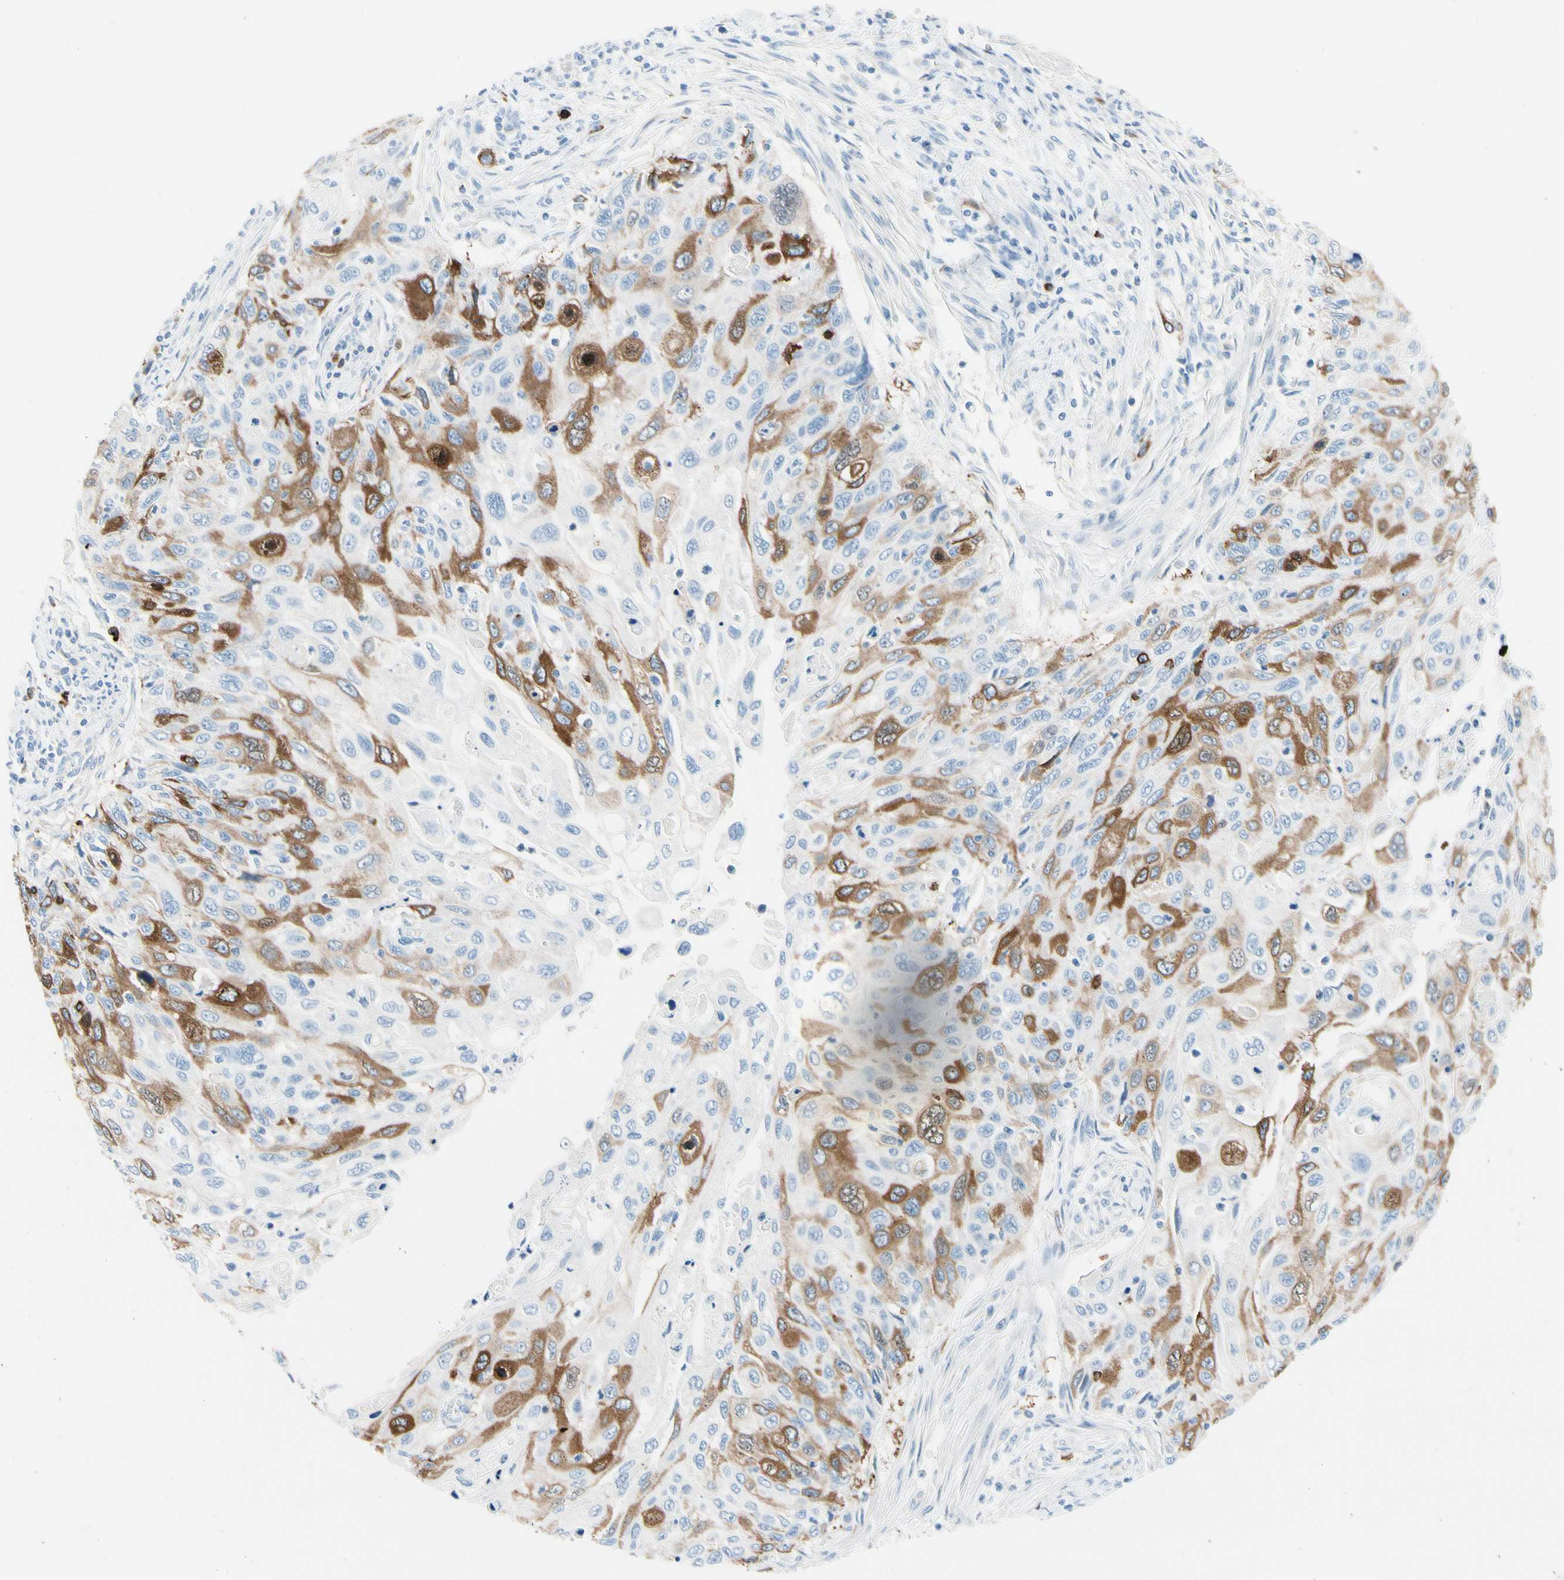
{"staining": {"intensity": "moderate", "quantity": ">75%", "location": "cytoplasmic/membranous"}, "tissue": "cervical cancer", "cell_type": "Tumor cells", "image_type": "cancer", "snomed": [{"axis": "morphology", "description": "Squamous cell carcinoma, NOS"}, {"axis": "topography", "description": "Cervix"}], "caption": "Cervical cancer was stained to show a protein in brown. There is medium levels of moderate cytoplasmic/membranous staining in approximately >75% of tumor cells. (DAB (3,3'-diaminobenzidine) IHC, brown staining for protein, blue staining for nuclei).", "gene": "TACC3", "patient": {"sex": "female", "age": 70}}